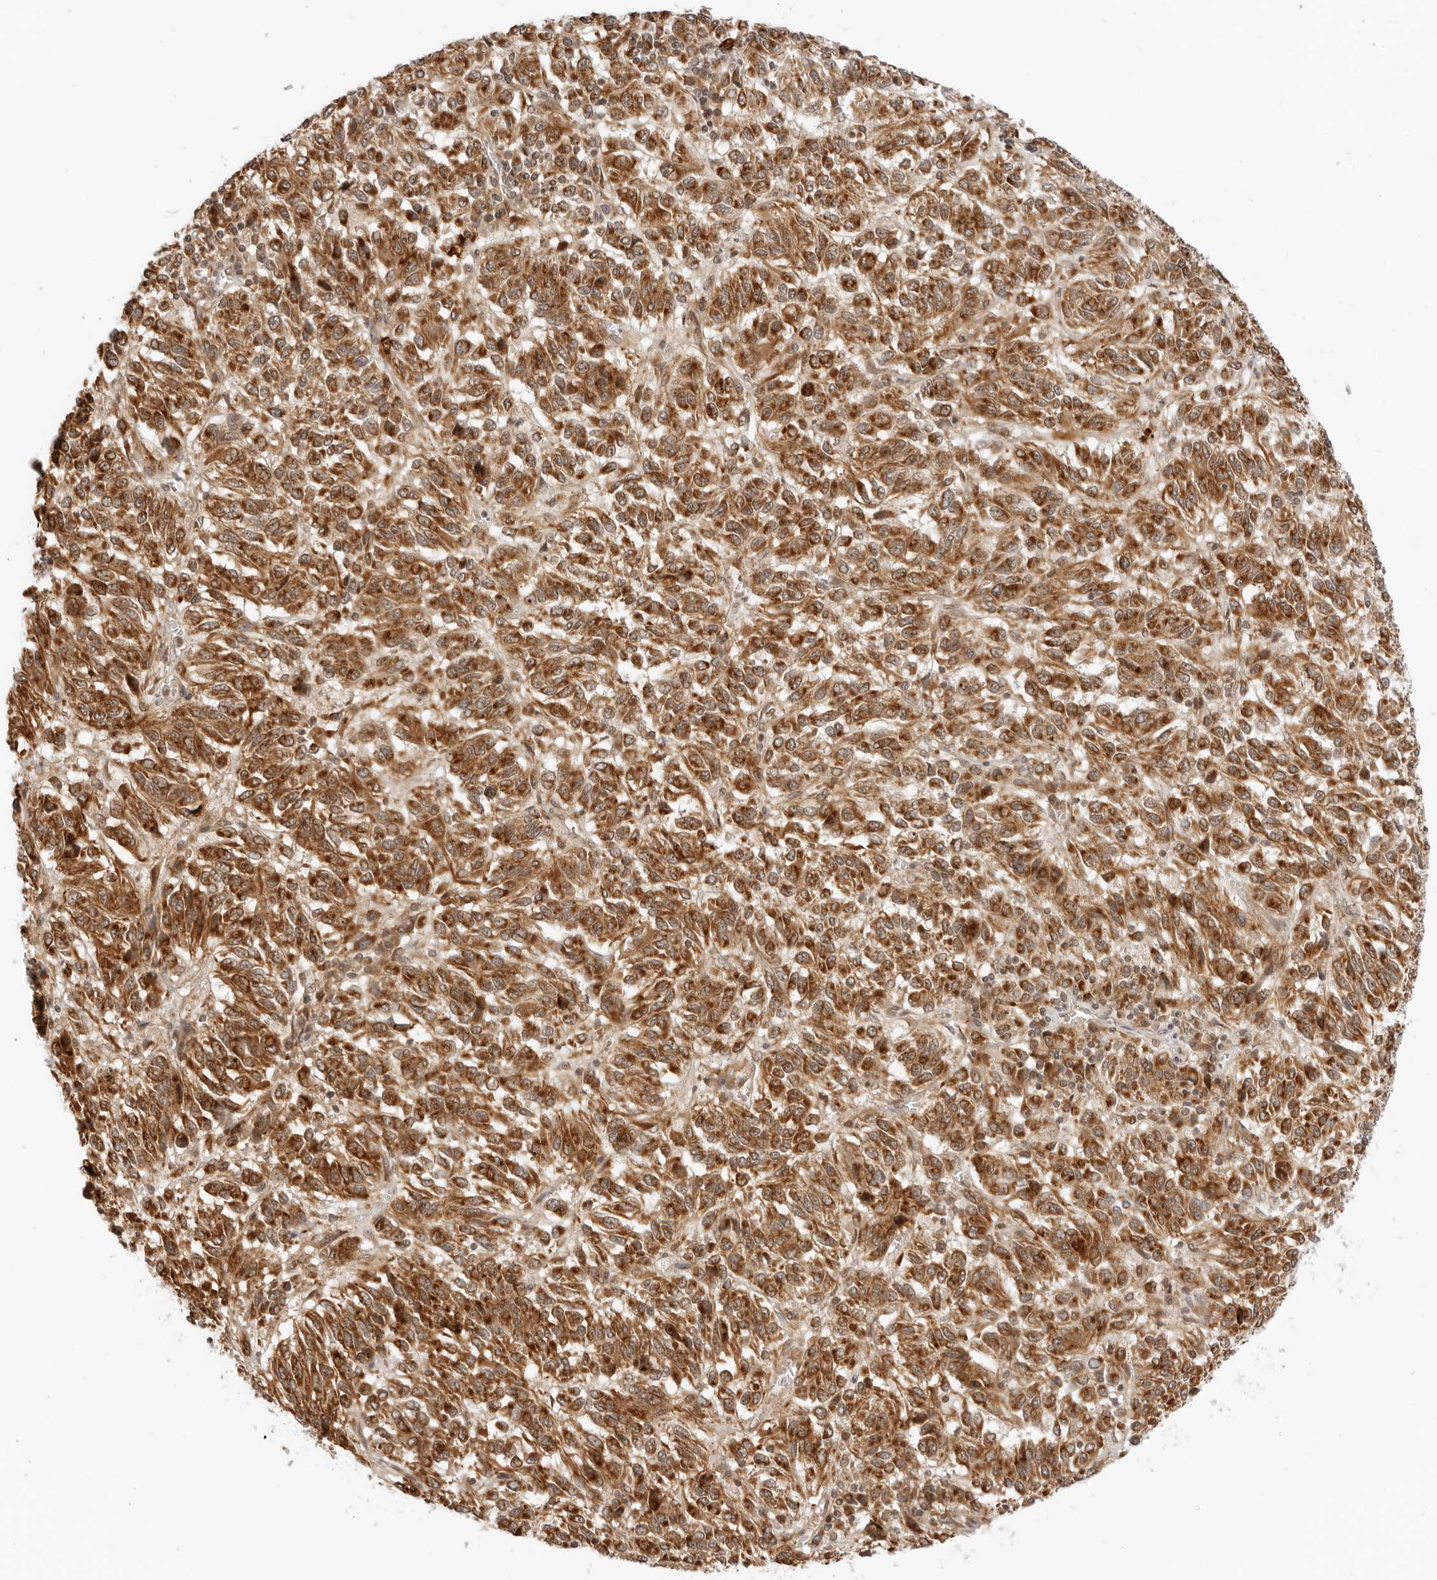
{"staining": {"intensity": "moderate", "quantity": ">75%", "location": "cytoplasmic/membranous,nuclear"}, "tissue": "melanoma", "cell_type": "Tumor cells", "image_type": "cancer", "snomed": [{"axis": "morphology", "description": "Malignant melanoma, Metastatic site"}, {"axis": "topography", "description": "Lung"}], "caption": "Tumor cells exhibit medium levels of moderate cytoplasmic/membranous and nuclear staining in about >75% of cells in melanoma. (IHC, brightfield microscopy, high magnification).", "gene": "RC3H1", "patient": {"sex": "male", "age": 64}}